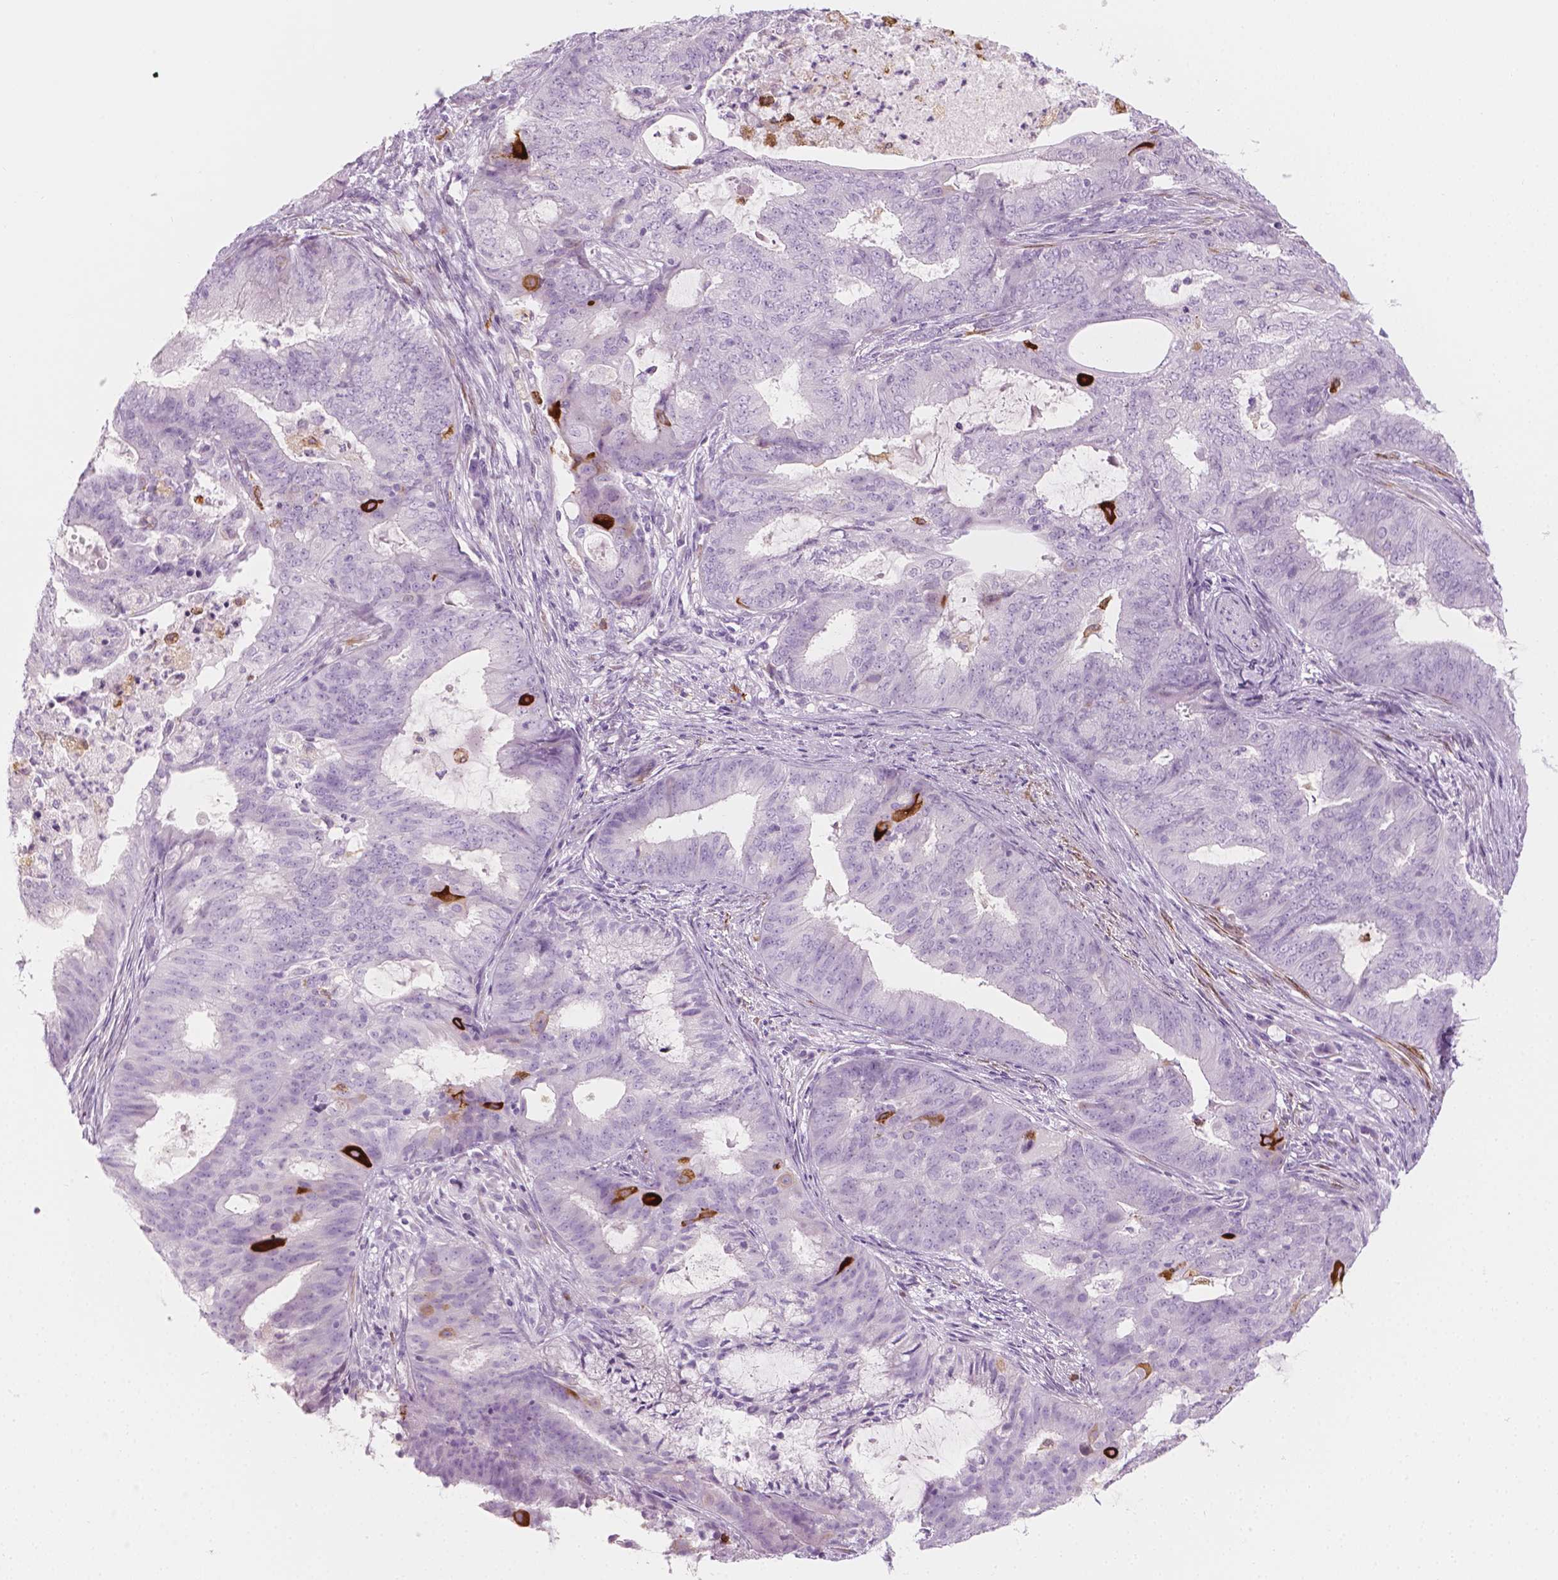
{"staining": {"intensity": "strong", "quantity": "<25%", "location": "cytoplasmic/membranous"}, "tissue": "endometrial cancer", "cell_type": "Tumor cells", "image_type": "cancer", "snomed": [{"axis": "morphology", "description": "Adenocarcinoma, NOS"}, {"axis": "topography", "description": "Endometrium"}], "caption": "Immunohistochemistry staining of endometrial cancer (adenocarcinoma), which exhibits medium levels of strong cytoplasmic/membranous positivity in about <25% of tumor cells indicating strong cytoplasmic/membranous protein expression. The staining was performed using DAB (brown) for protein detection and nuclei were counterstained in hematoxylin (blue).", "gene": "CES1", "patient": {"sex": "female", "age": 62}}